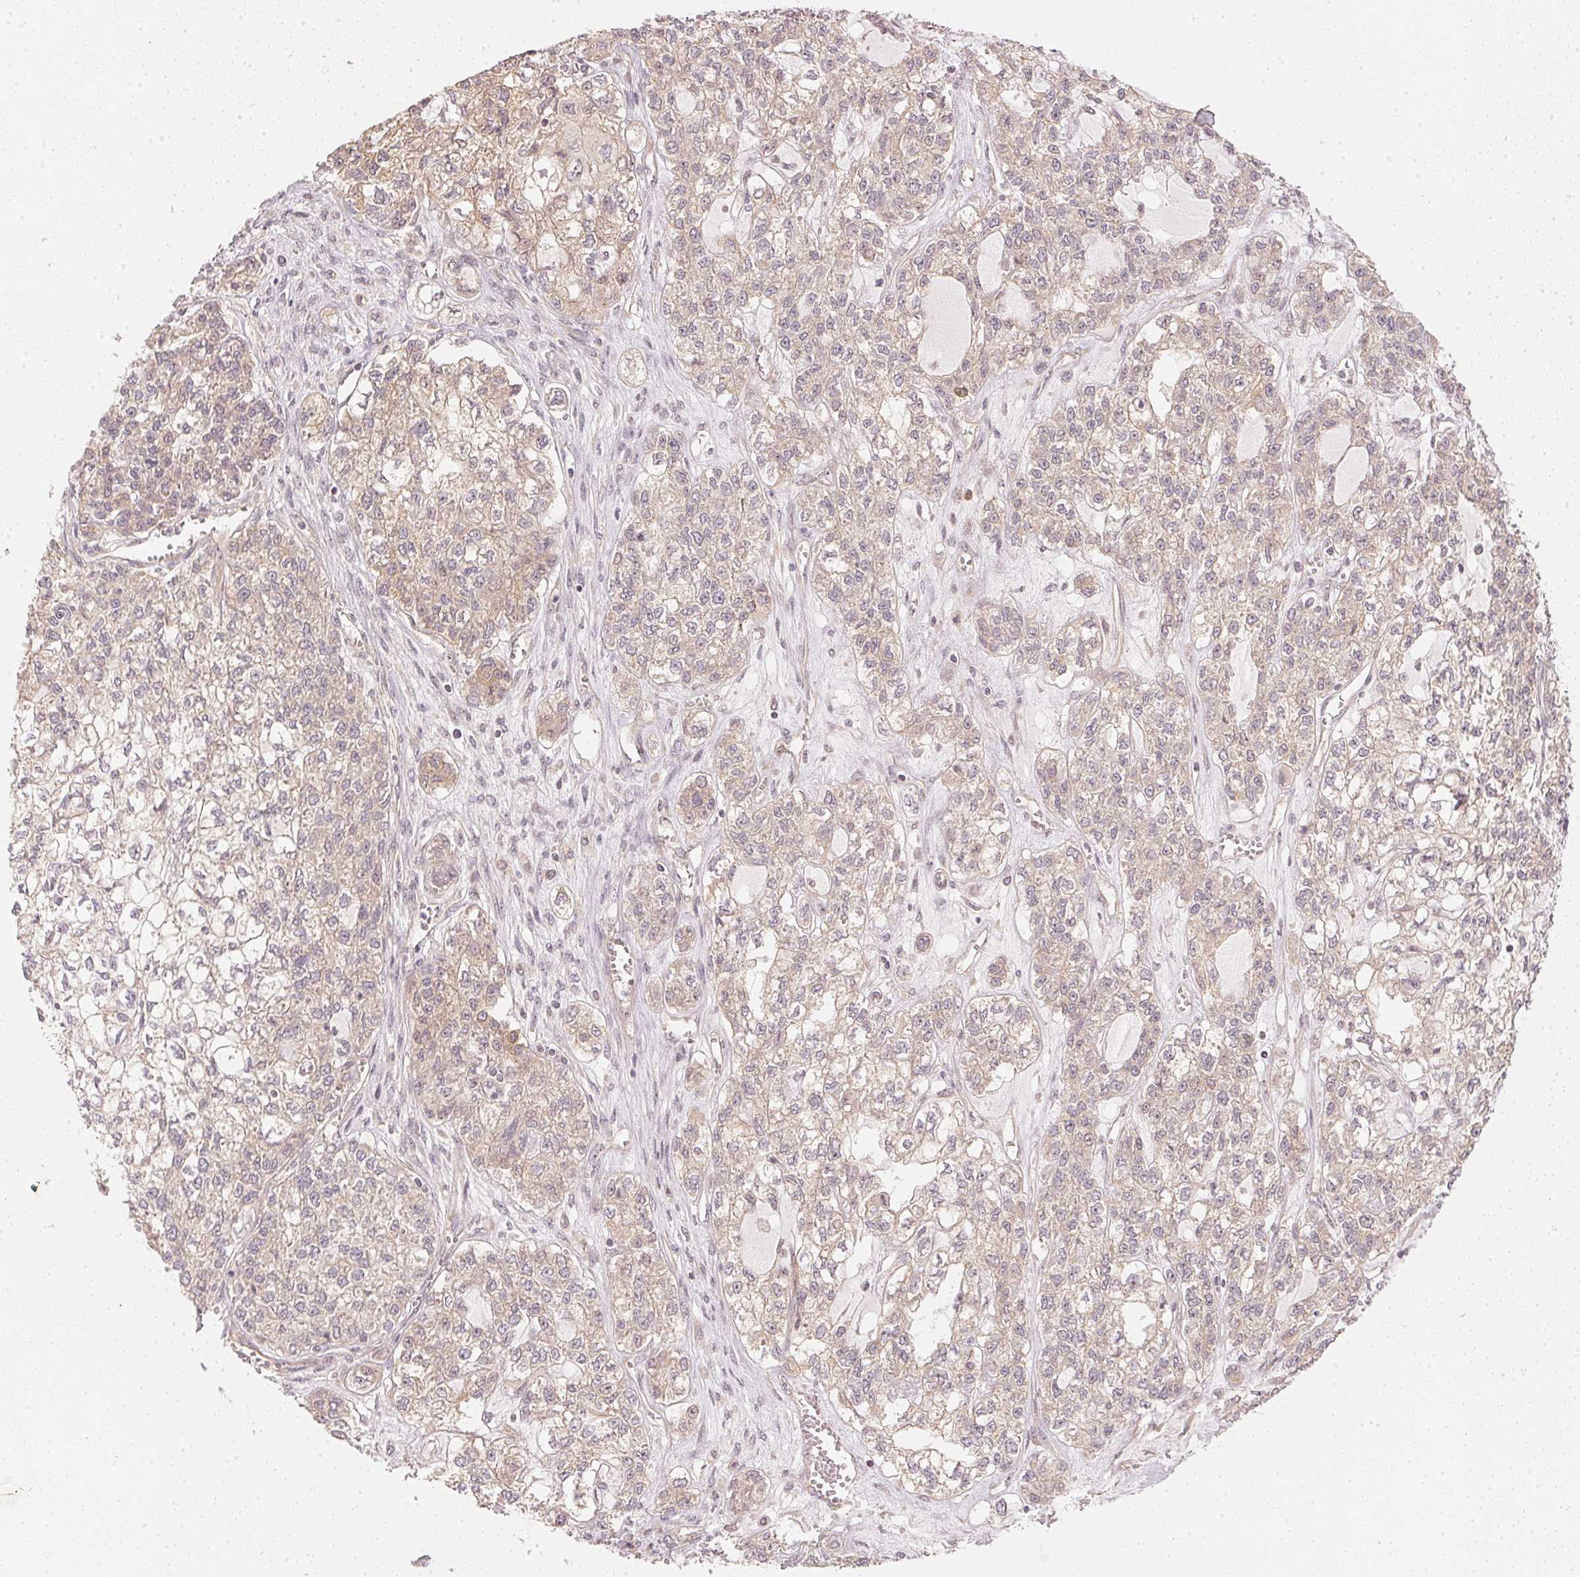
{"staining": {"intensity": "moderate", "quantity": "25%-75%", "location": "cytoplasmic/membranous"}, "tissue": "ovarian cancer", "cell_type": "Tumor cells", "image_type": "cancer", "snomed": [{"axis": "morphology", "description": "Carcinoma, endometroid"}, {"axis": "topography", "description": "Ovary"}], "caption": "IHC (DAB (3,3'-diaminobenzidine)) staining of ovarian cancer (endometroid carcinoma) reveals moderate cytoplasmic/membranous protein staining in about 25%-75% of tumor cells.", "gene": "WDR54", "patient": {"sex": "female", "age": 64}}